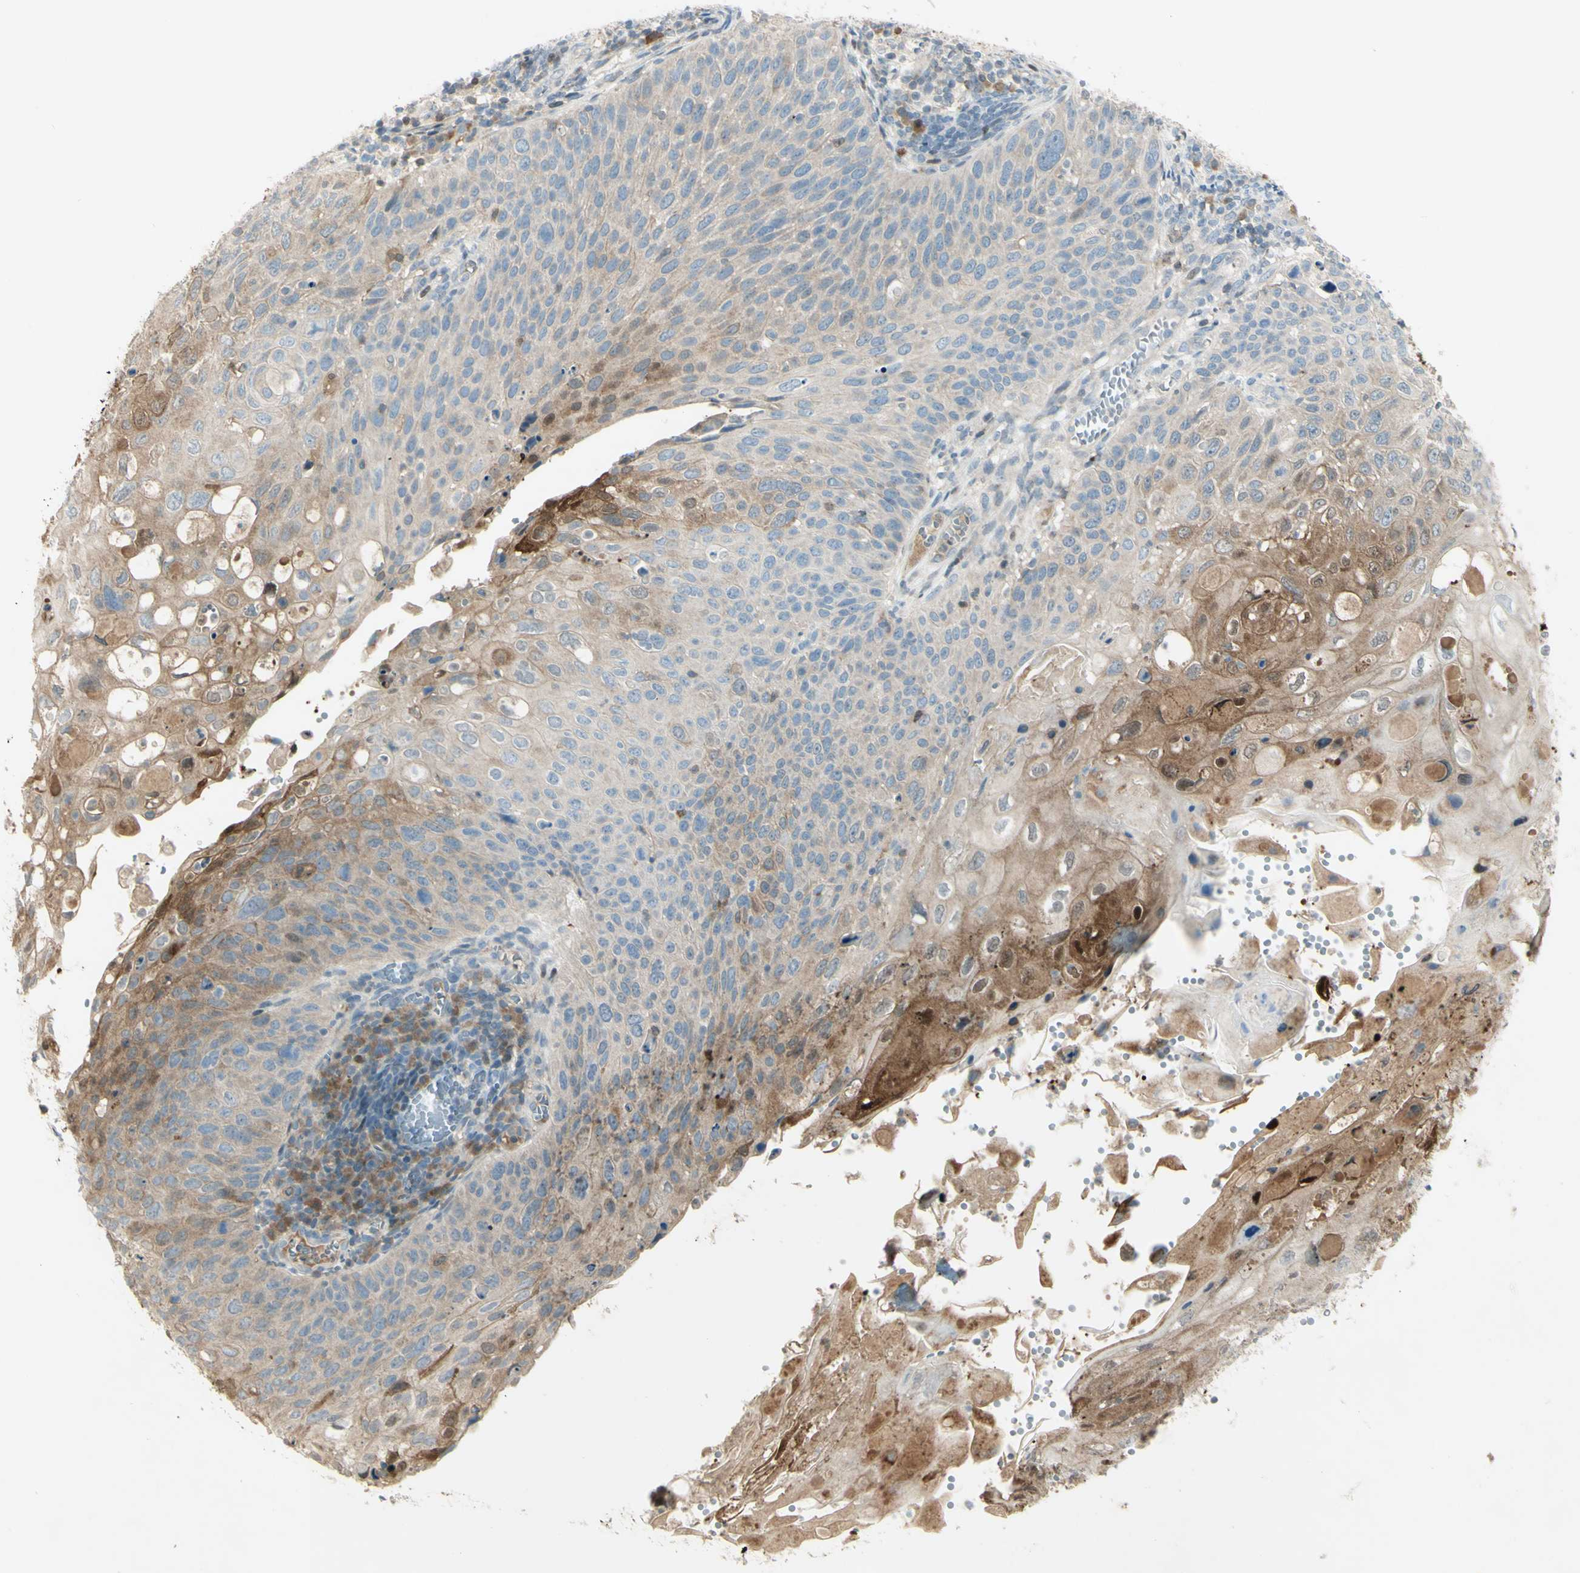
{"staining": {"intensity": "moderate", "quantity": "25%-75%", "location": "cytoplasmic/membranous,nuclear"}, "tissue": "cervical cancer", "cell_type": "Tumor cells", "image_type": "cancer", "snomed": [{"axis": "morphology", "description": "Squamous cell carcinoma, NOS"}, {"axis": "topography", "description": "Cervix"}], "caption": "Immunohistochemistry (DAB (3,3'-diaminobenzidine)) staining of cervical squamous cell carcinoma reveals moderate cytoplasmic/membranous and nuclear protein expression in about 25%-75% of tumor cells.", "gene": "C1orf159", "patient": {"sex": "female", "age": 70}}